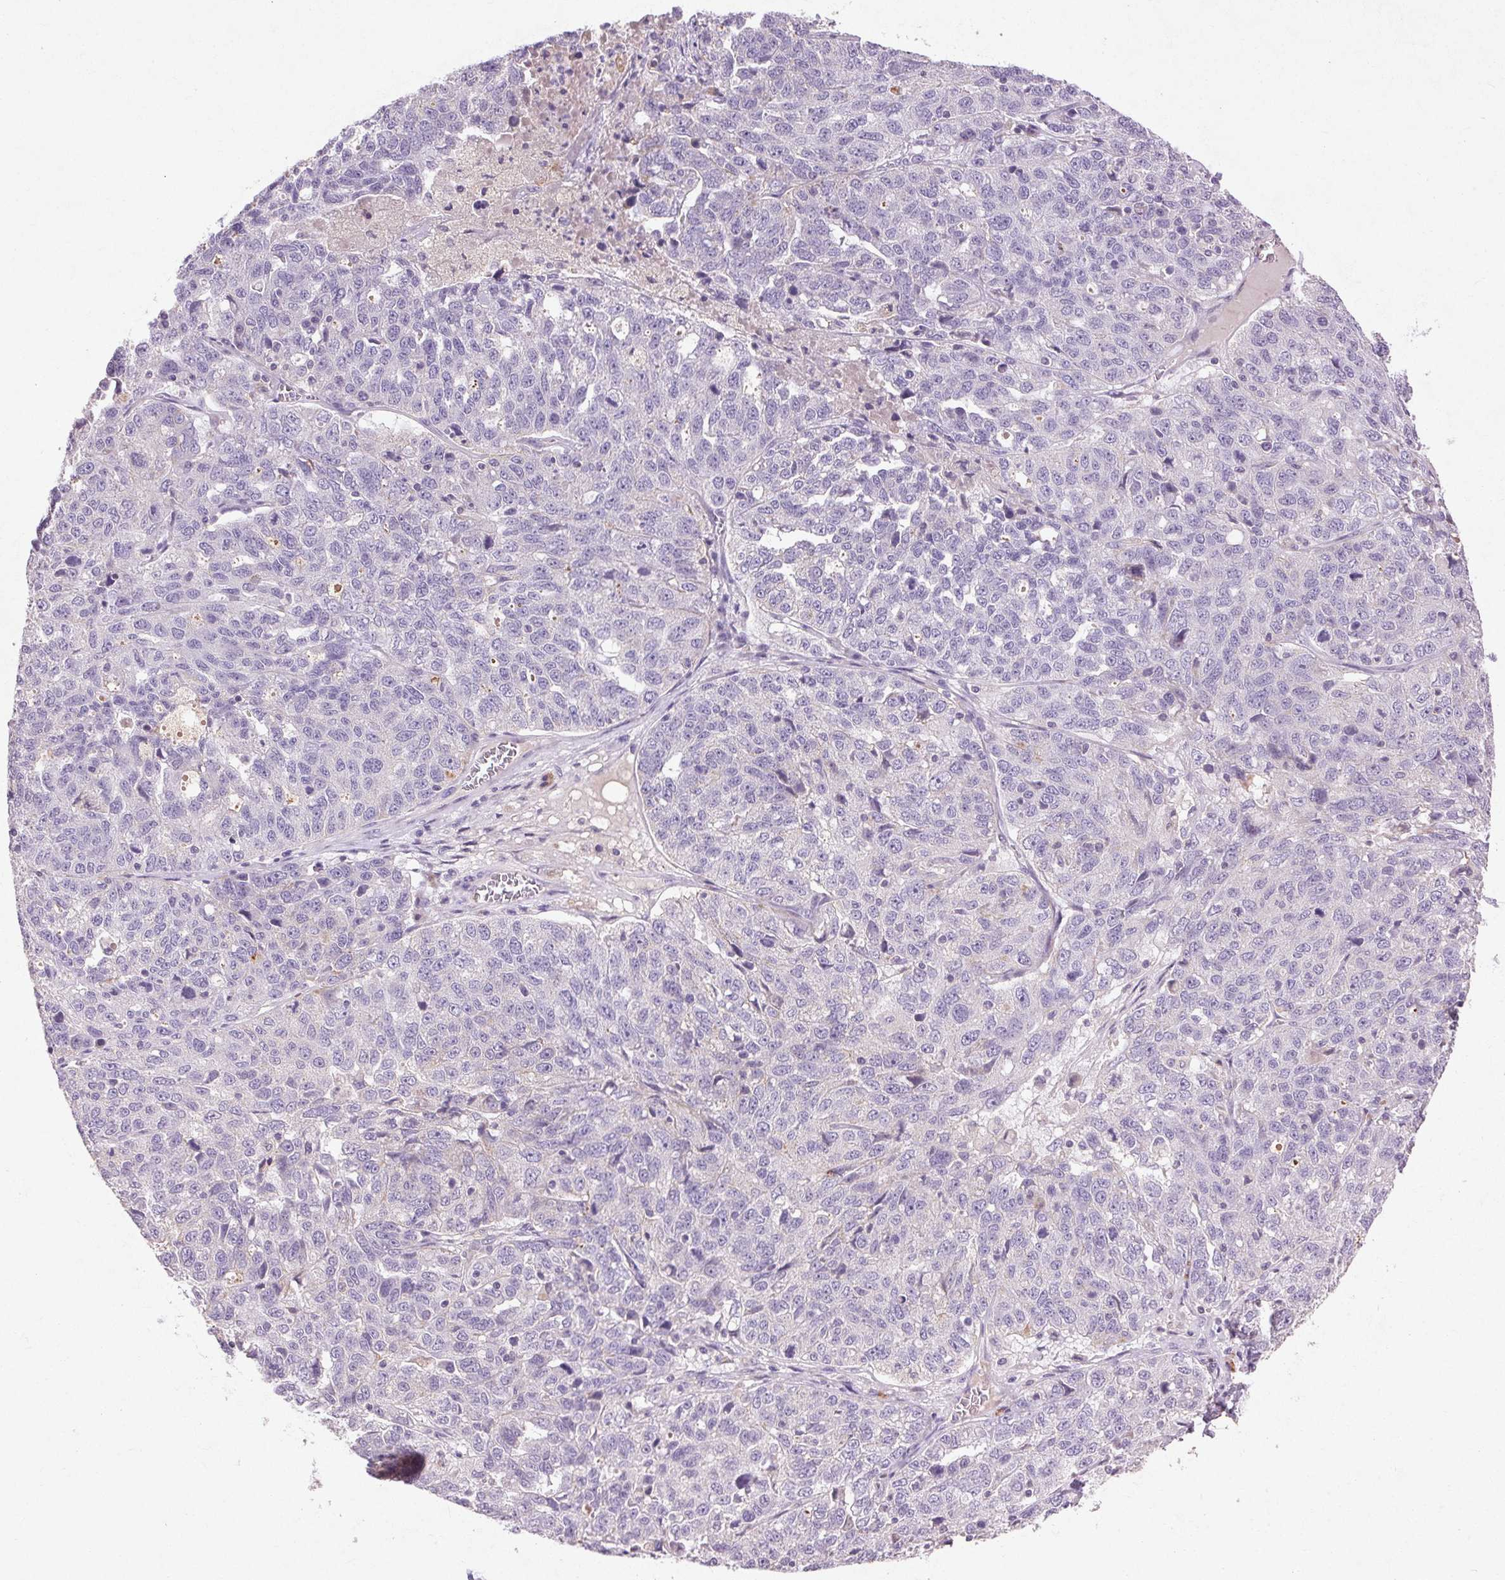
{"staining": {"intensity": "negative", "quantity": "none", "location": "none"}, "tissue": "ovarian cancer", "cell_type": "Tumor cells", "image_type": "cancer", "snomed": [{"axis": "morphology", "description": "Cystadenocarcinoma, serous, NOS"}, {"axis": "topography", "description": "Ovary"}], "caption": "Serous cystadenocarcinoma (ovarian) stained for a protein using immunohistochemistry demonstrates no staining tumor cells.", "gene": "FNDC7", "patient": {"sex": "female", "age": 71}}